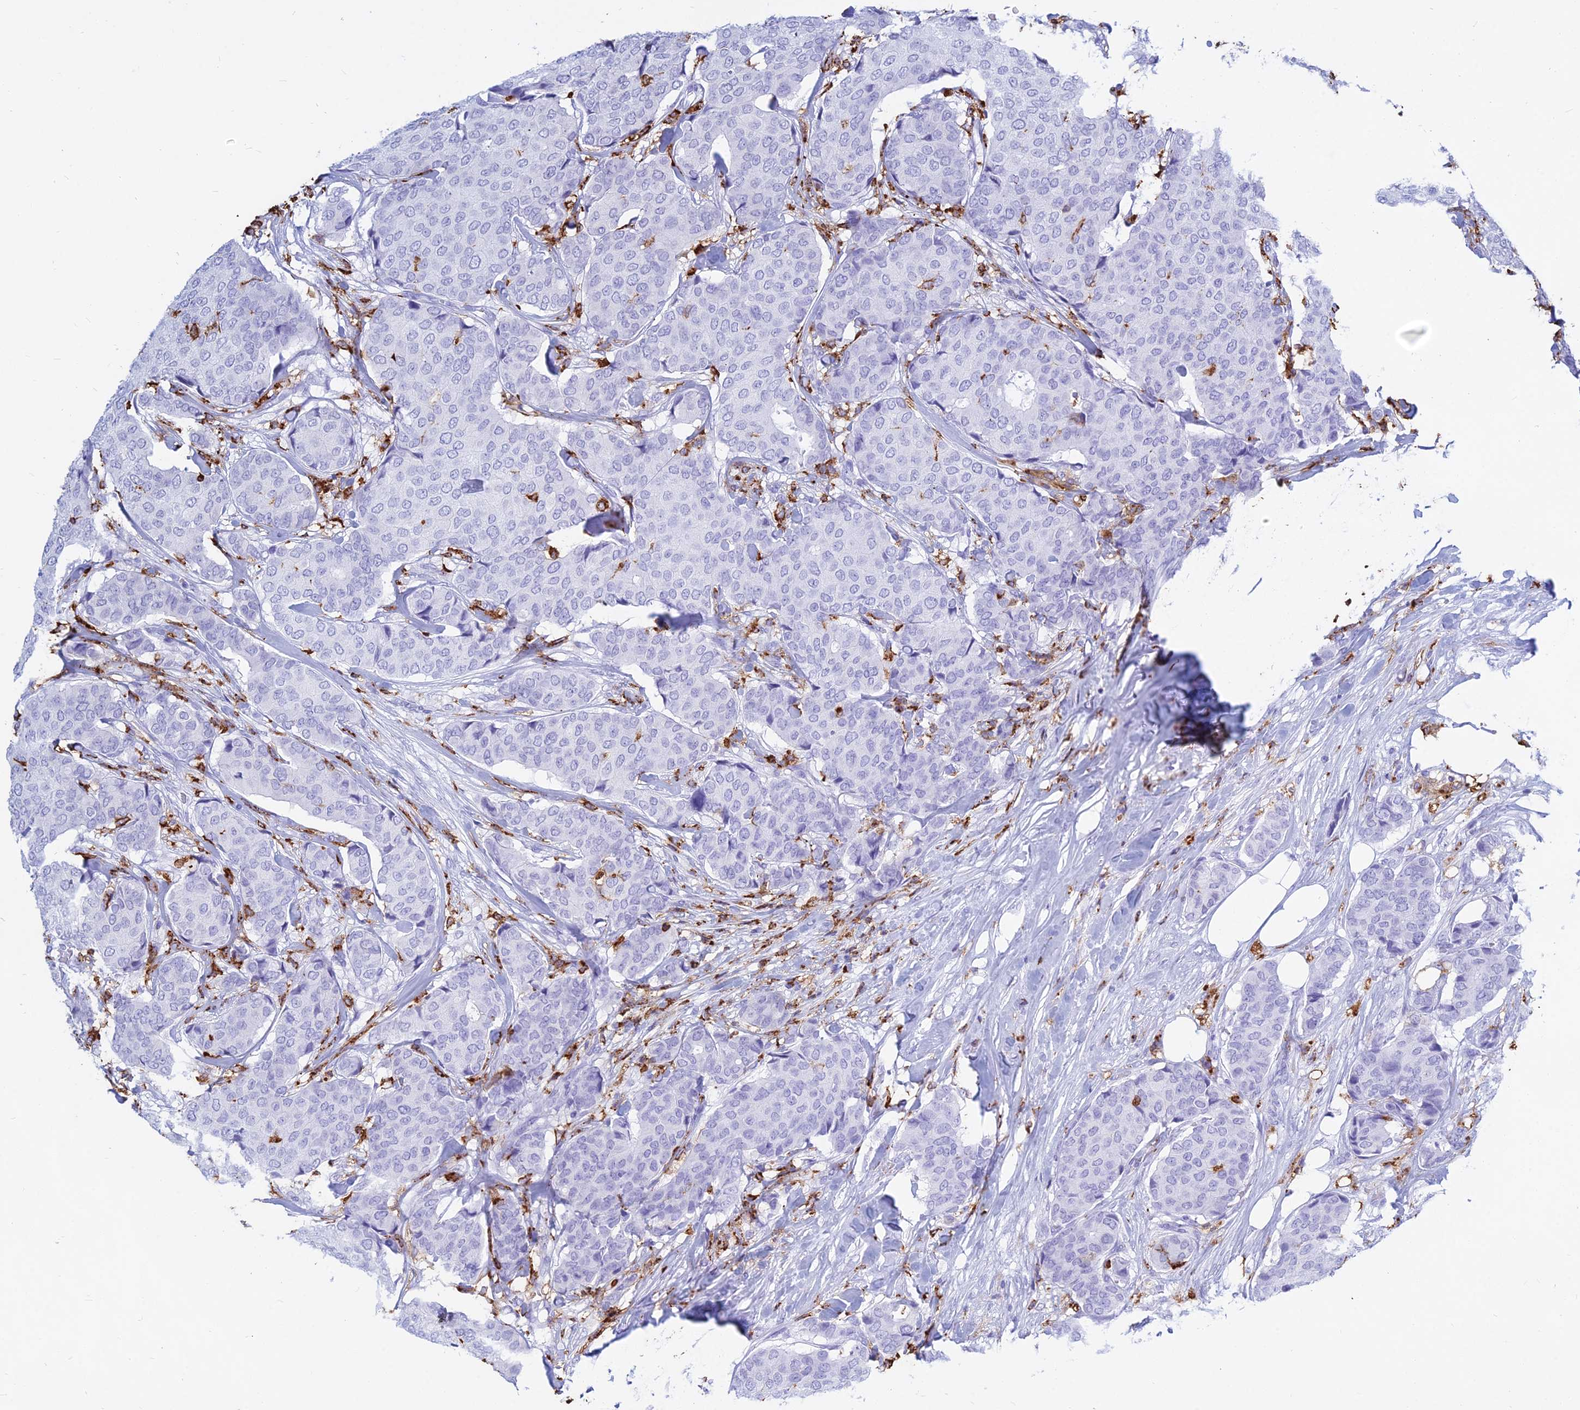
{"staining": {"intensity": "negative", "quantity": "none", "location": "none"}, "tissue": "breast cancer", "cell_type": "Tumor cells", "image_type": "cancer", "snomed": [{"axis": "morphology", "description": "Duct carcinoma"}, {"axis": "topography", "description": "Breast"}], "caption": "IHC histopathology image of breast cancer (infiltrating ductal carcinoma) stained for a protein (brown), which demonstrates no expression in tumor cells.", "gene": "HLA-DRB1", "patient": {"sex": "female", "age": 75}}